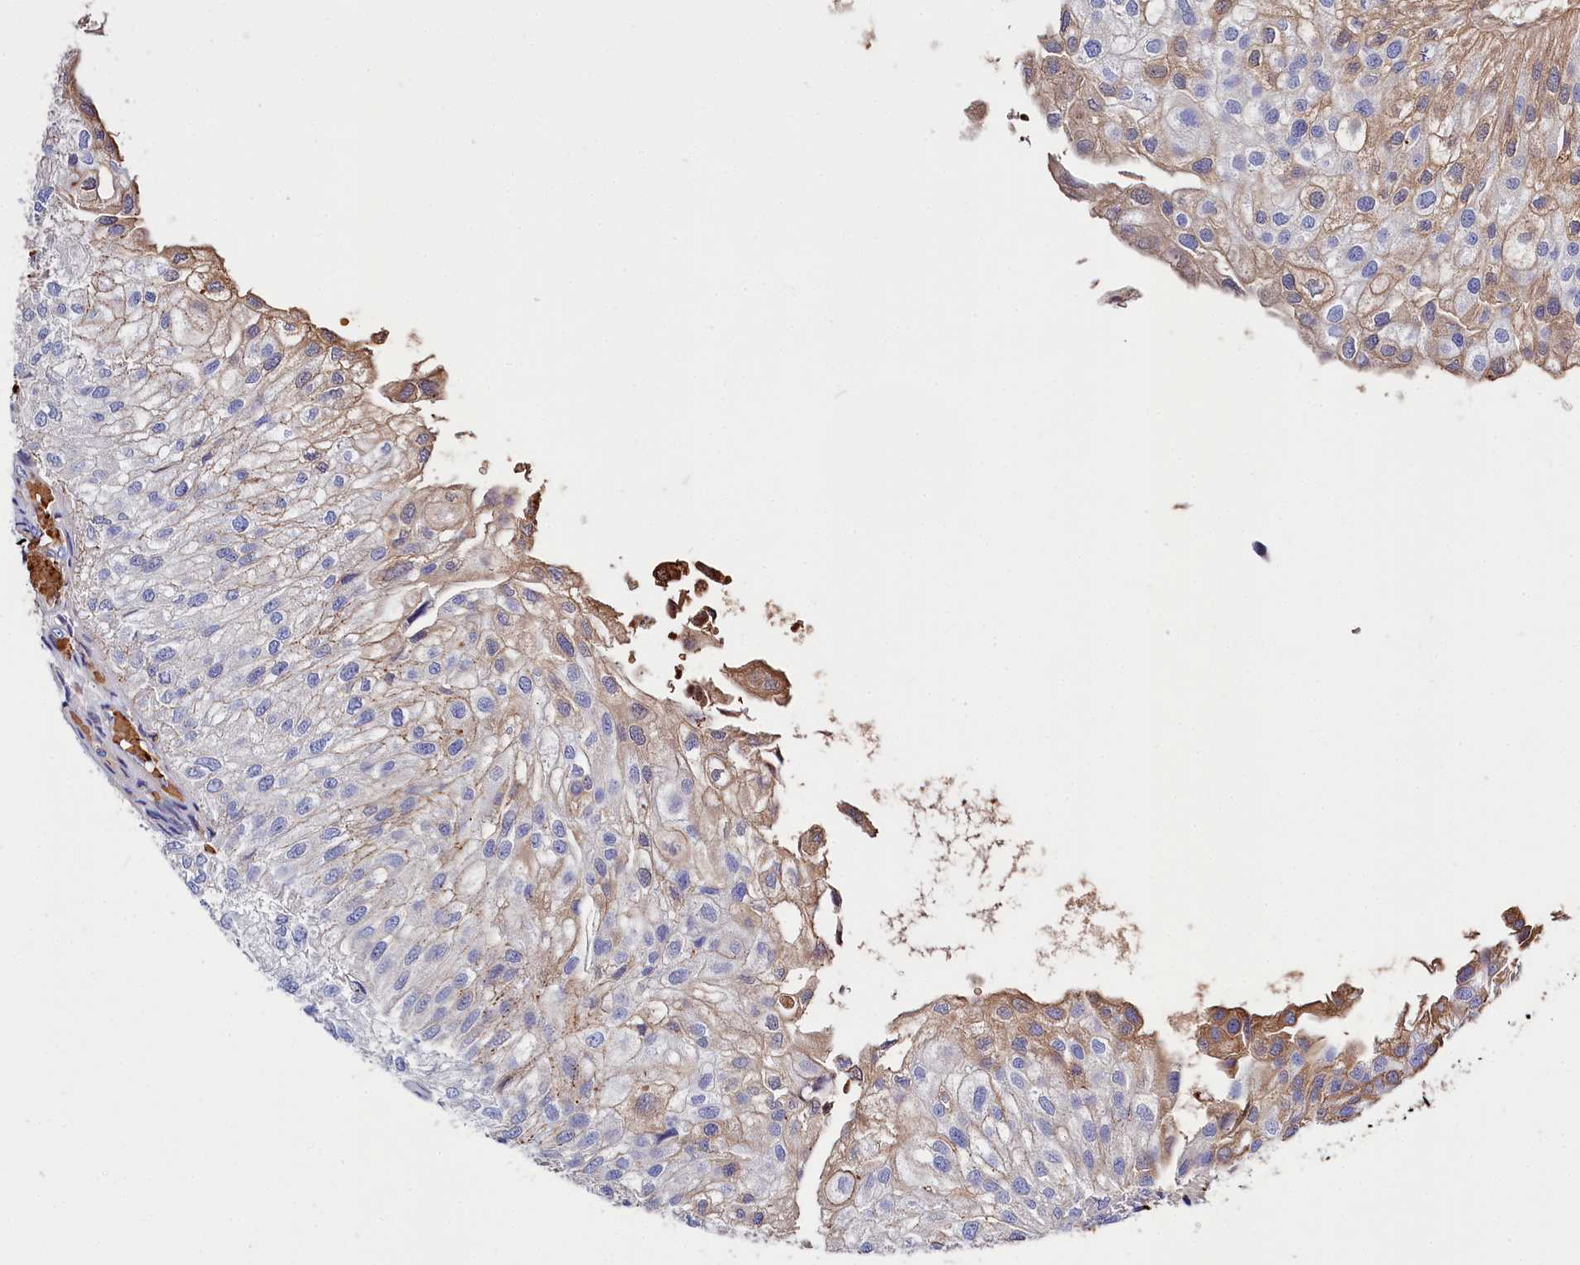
{"staining": {"intensity": "moderate", "quantity": "<25%", "location": "cytoplasmic/membranous"}, "tissue": "urothelial cancer", "cell_type": "Tumor cells", "image_type": "cancer", "snomed": [{"axis": "morphology", "description": "Urothelial carcinoma, Low grade"}, {"axis": "topography", "description": "Urinary bladder"}], "caption": "The image demonstrates staining of urothelial cancer, revealing moderate cytoplasmic/membranous protein staining (brown color) within tumor cells.", "gene": "RPUSD3", "patient": {"sex": "female", "age": 89}}